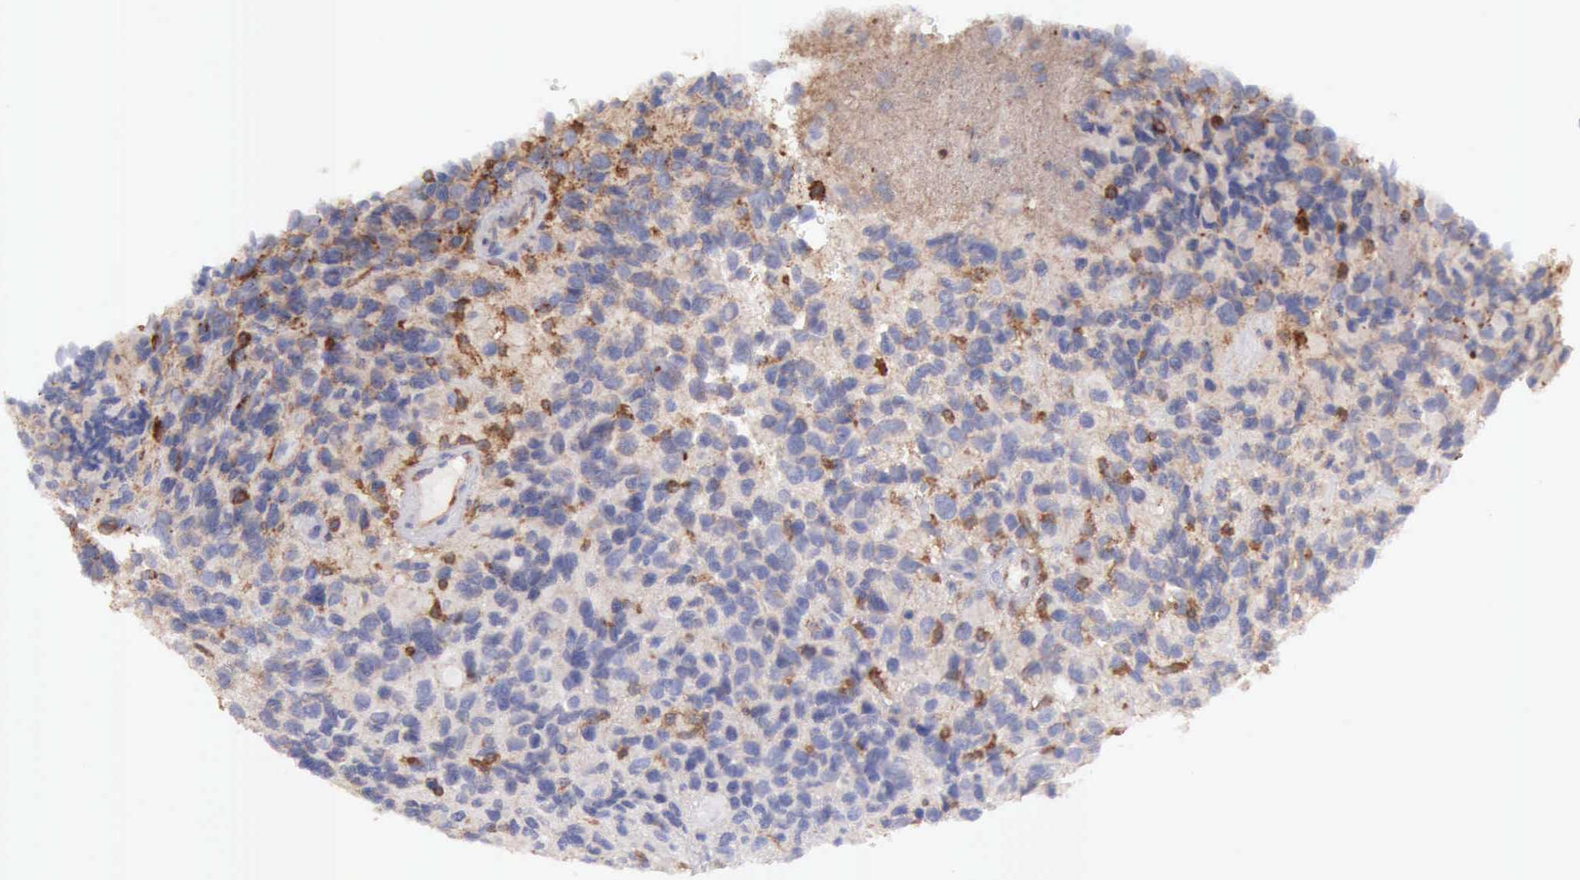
{"staining": {"intensity": "negative", "quantity": "none", "location": "none"}, "tissue": "glioma", "cell_type": "Tumor cells", "image_type": "cancer", "snomed": [{"axis": "morphology", "description": "Glioma, malignant, High grade"}, {"axis": "topography", "description": "Brain"}], "caption": "Tumor cells show no significant protein expression in high-grade glioma (malignant).", "gene": "ARHGAP4", "patient": {"sex": "male", "age": 77}}